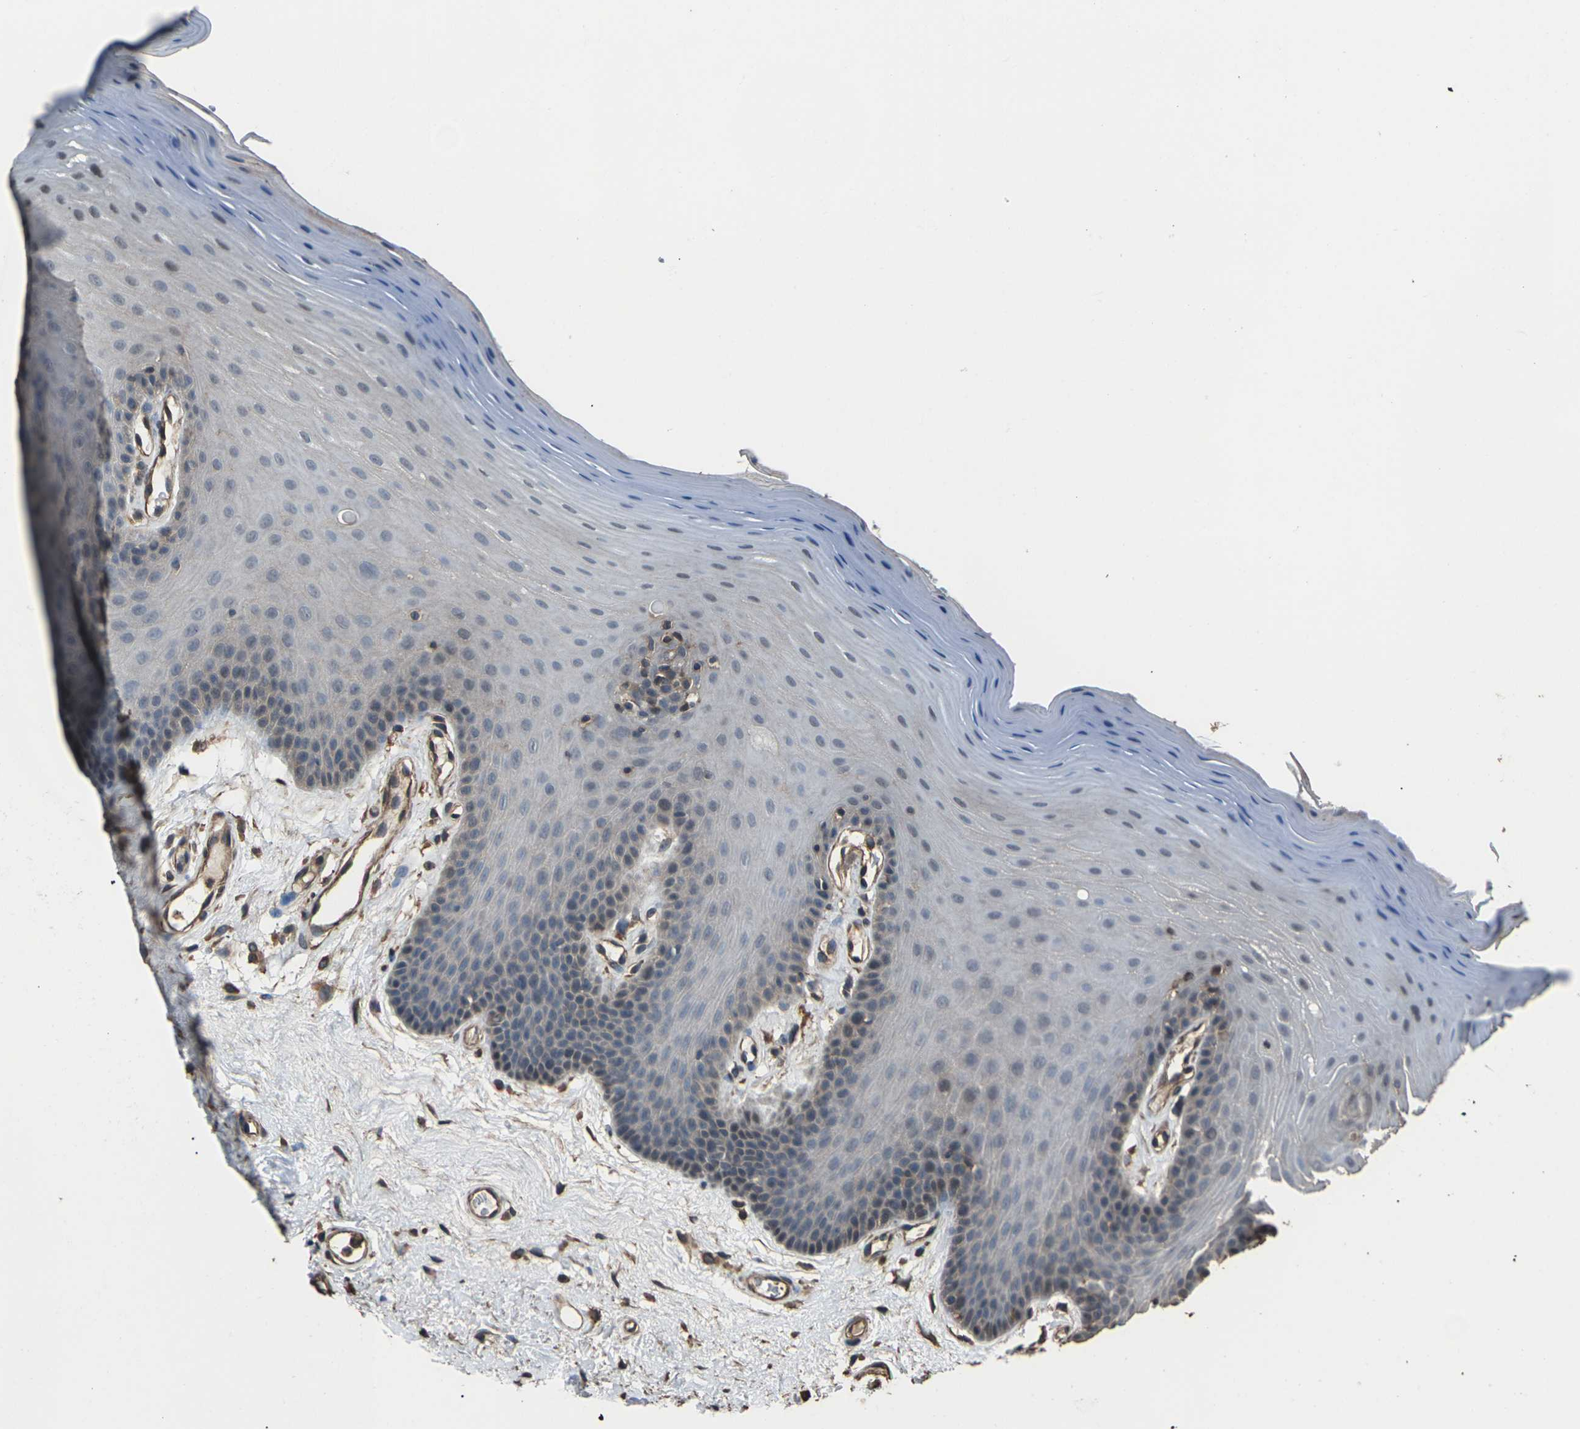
{"staining": {"intensity": "weak", "quantity": "<25%", "location": "cytoplasmic/membranous"}, "tissue": "oral mucosa", "cell_type": "Squamous epithelial cells", "image_type": "normal", "snomed": [{"axis": "morphology", "description": "Normal tissue, NOS"}, {"axis": "morphology", "description": "Squamous cell carcinoma, NOS"}, {"axis": "topography", "description": "Skeletal muscle"}, {"axis": "topography", "description": "Adipose tissue"}, {"axis": "topography", "description": "Vascular tissue"}, {"axis": "topography", "description": "Oral tissue"}, {"axis": "topography", "description": "Peripheral nerve tissue"}, {"axis": "topography", "description": "Head-Neck"}], "caption": "Protein analysis of benign oral mucosa demonstrates no significant positivity in squamous epithelial cells. (Stains: DAB (3,3'-diaminobenzidine) IHC with hematoxylin counter stain, Microscopy: brightfield microscopy at high magnification).", "gene": "DHPS", "patient": {"sex": "male", "age": 71}}